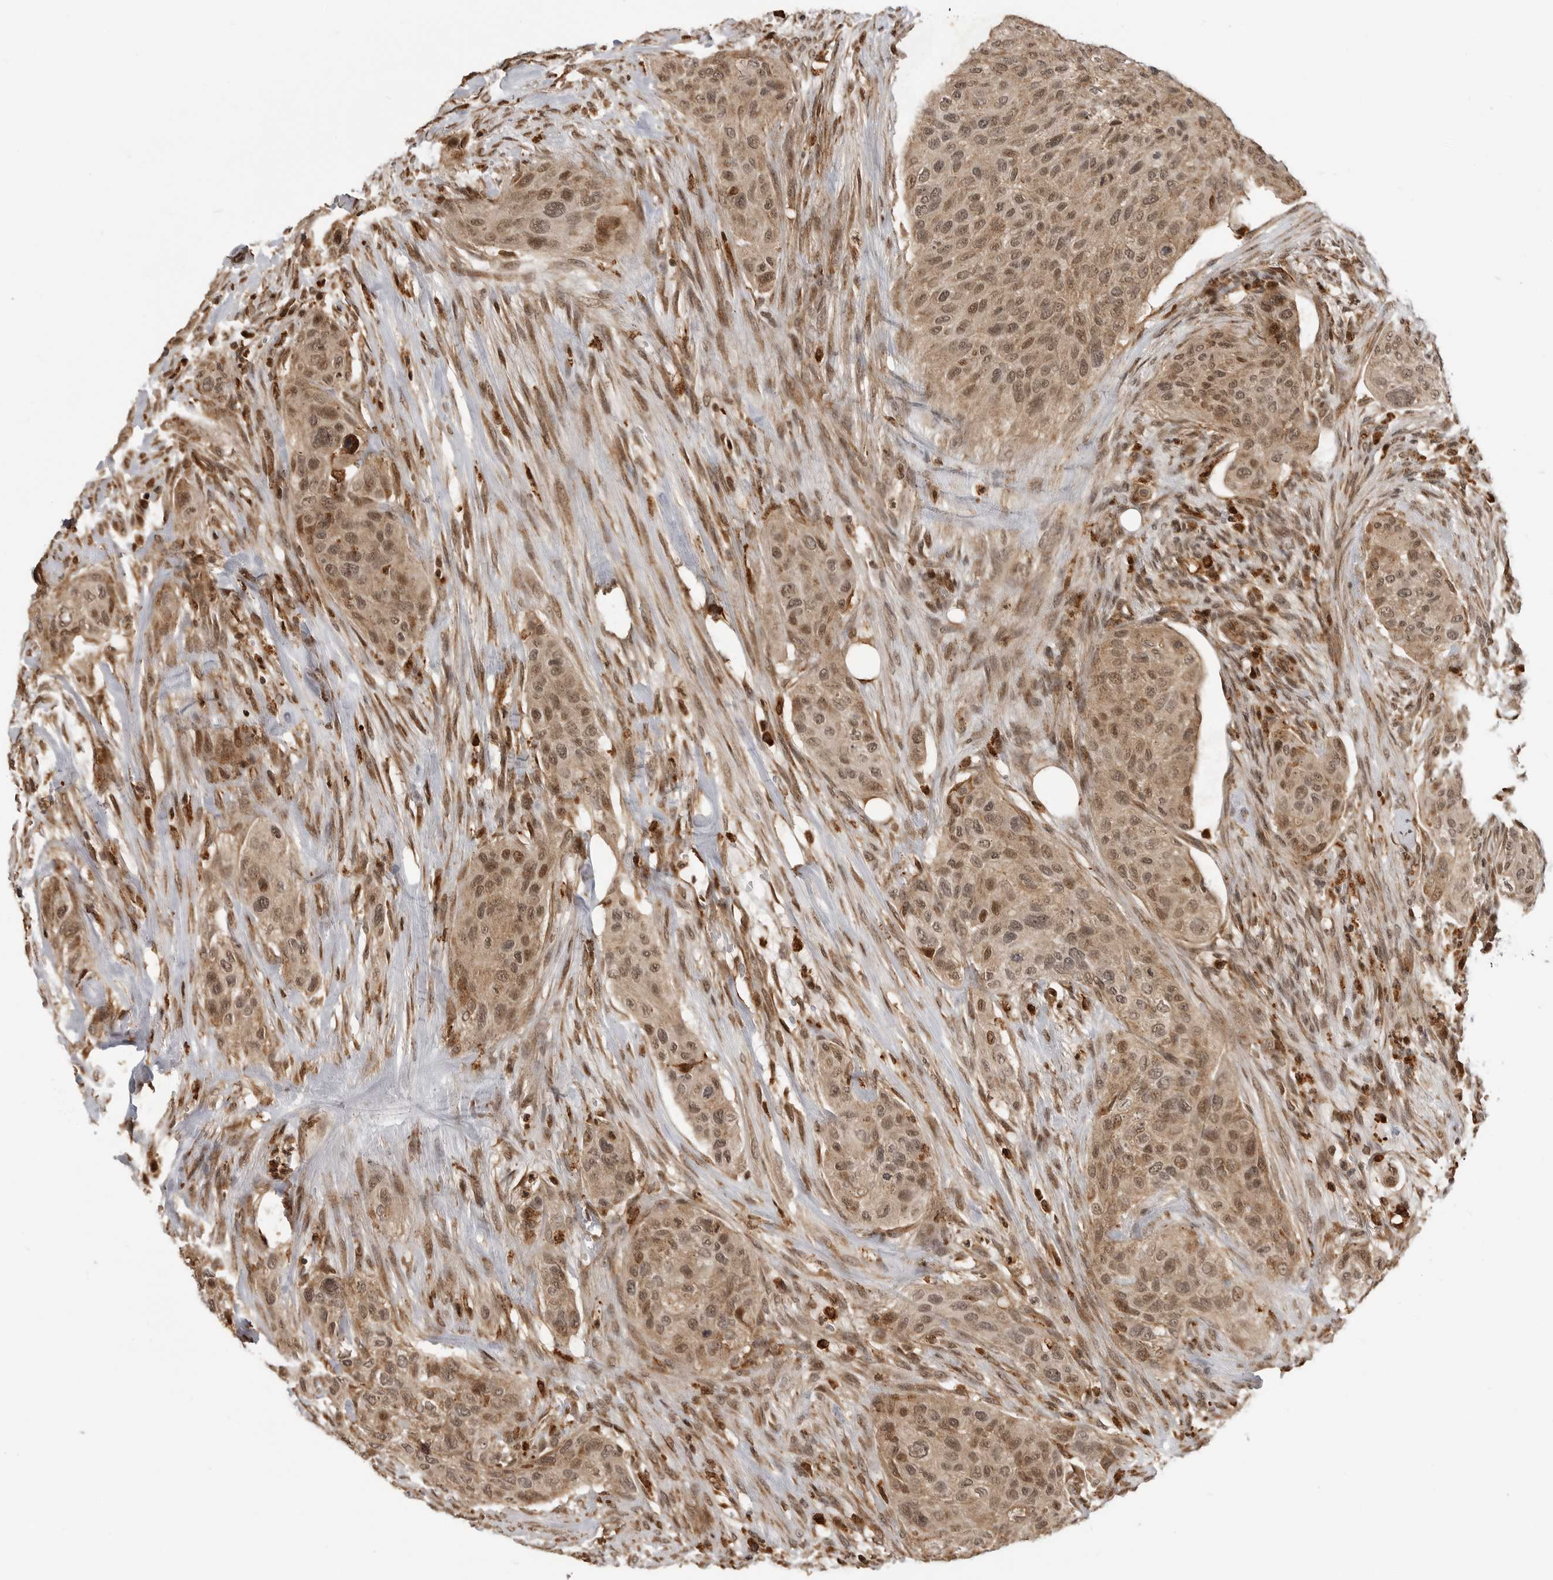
{"staining": {"intensity": "moderate", "quantity": ">75%", "location": "cytoplasmic/membranous,nuclear"}, "tissue": "urothelial cancer", "cell_type": "Tumor cells", "image_type": "cancer", "snomed": [{"axis": "morphology", "description": "Urothelial carcinoma, High grade"}, {"axis": "topography", "description": "Urinary bladder"}], "caption": "The micrograph displays staining of high-grade urothelial carcinoma, revealing moderate cytoplasmic/membranous and nuclear protein staining (brown color) within tumor cells.", "gene": "BMP2K", "patient": {"sex": "male", "age": 35}}